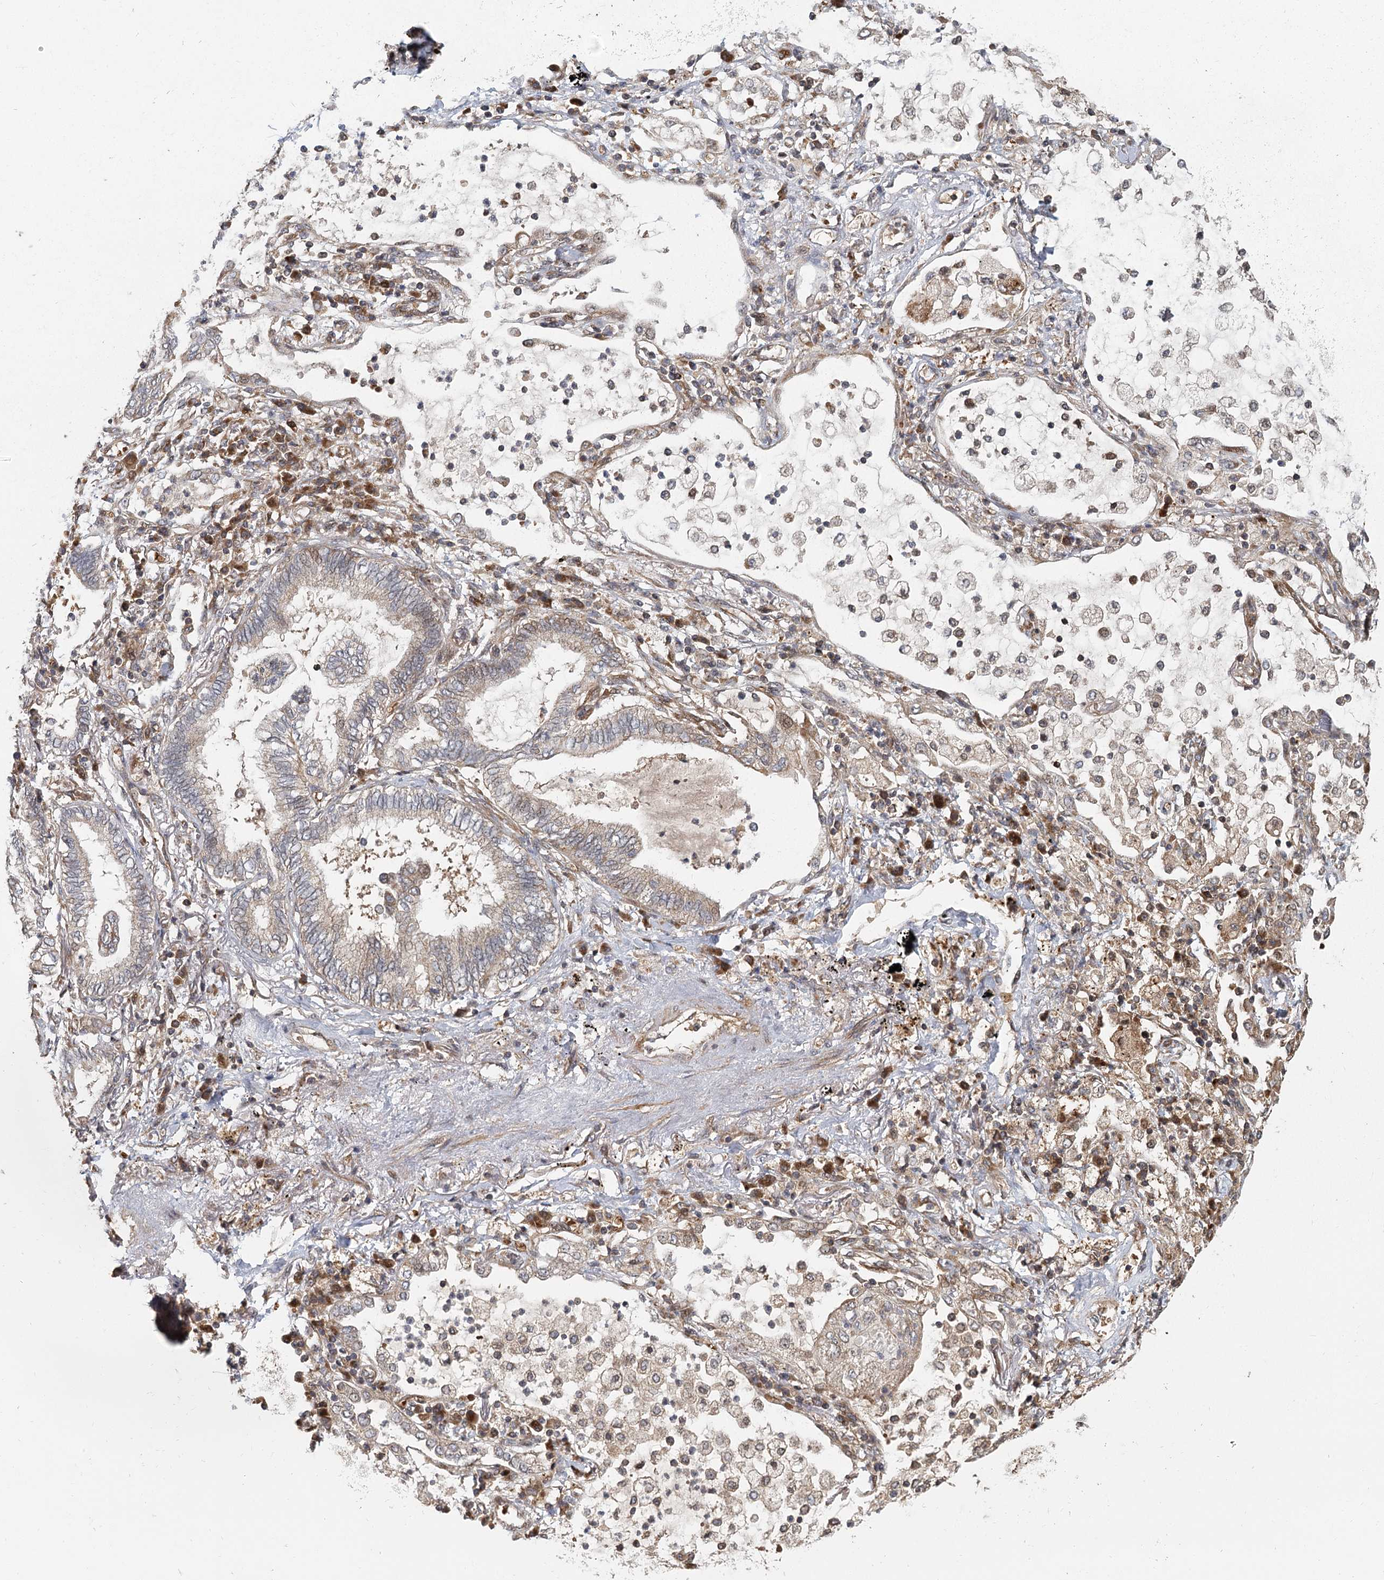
{"staining": {"intensity": "moderate", "quantity": "<25%", "location": "cytoplasmic/membranous"}, "tissue": "lung cancer", "cell_type": "Tumor cells", "image_type": "cancer", "snomed": [{"axis": "morphology", "description": "Adenocarcinoma, NOS"}, {"axis": "topography", "description": "Lung"}], "caption": "Immunohistochemistry (IHC) image of neoplastic tissue: human lung cancer (adenocarcinoma) stained using IHC reveals low levels of moderate protein expression localized specifically in the cytoplasmic/membranous of tumor cells, appearing as a cytoplasmic/membranous brown color.", "gene": "RAPGEF6", "patient": {"sex": "female", "age": 70}}